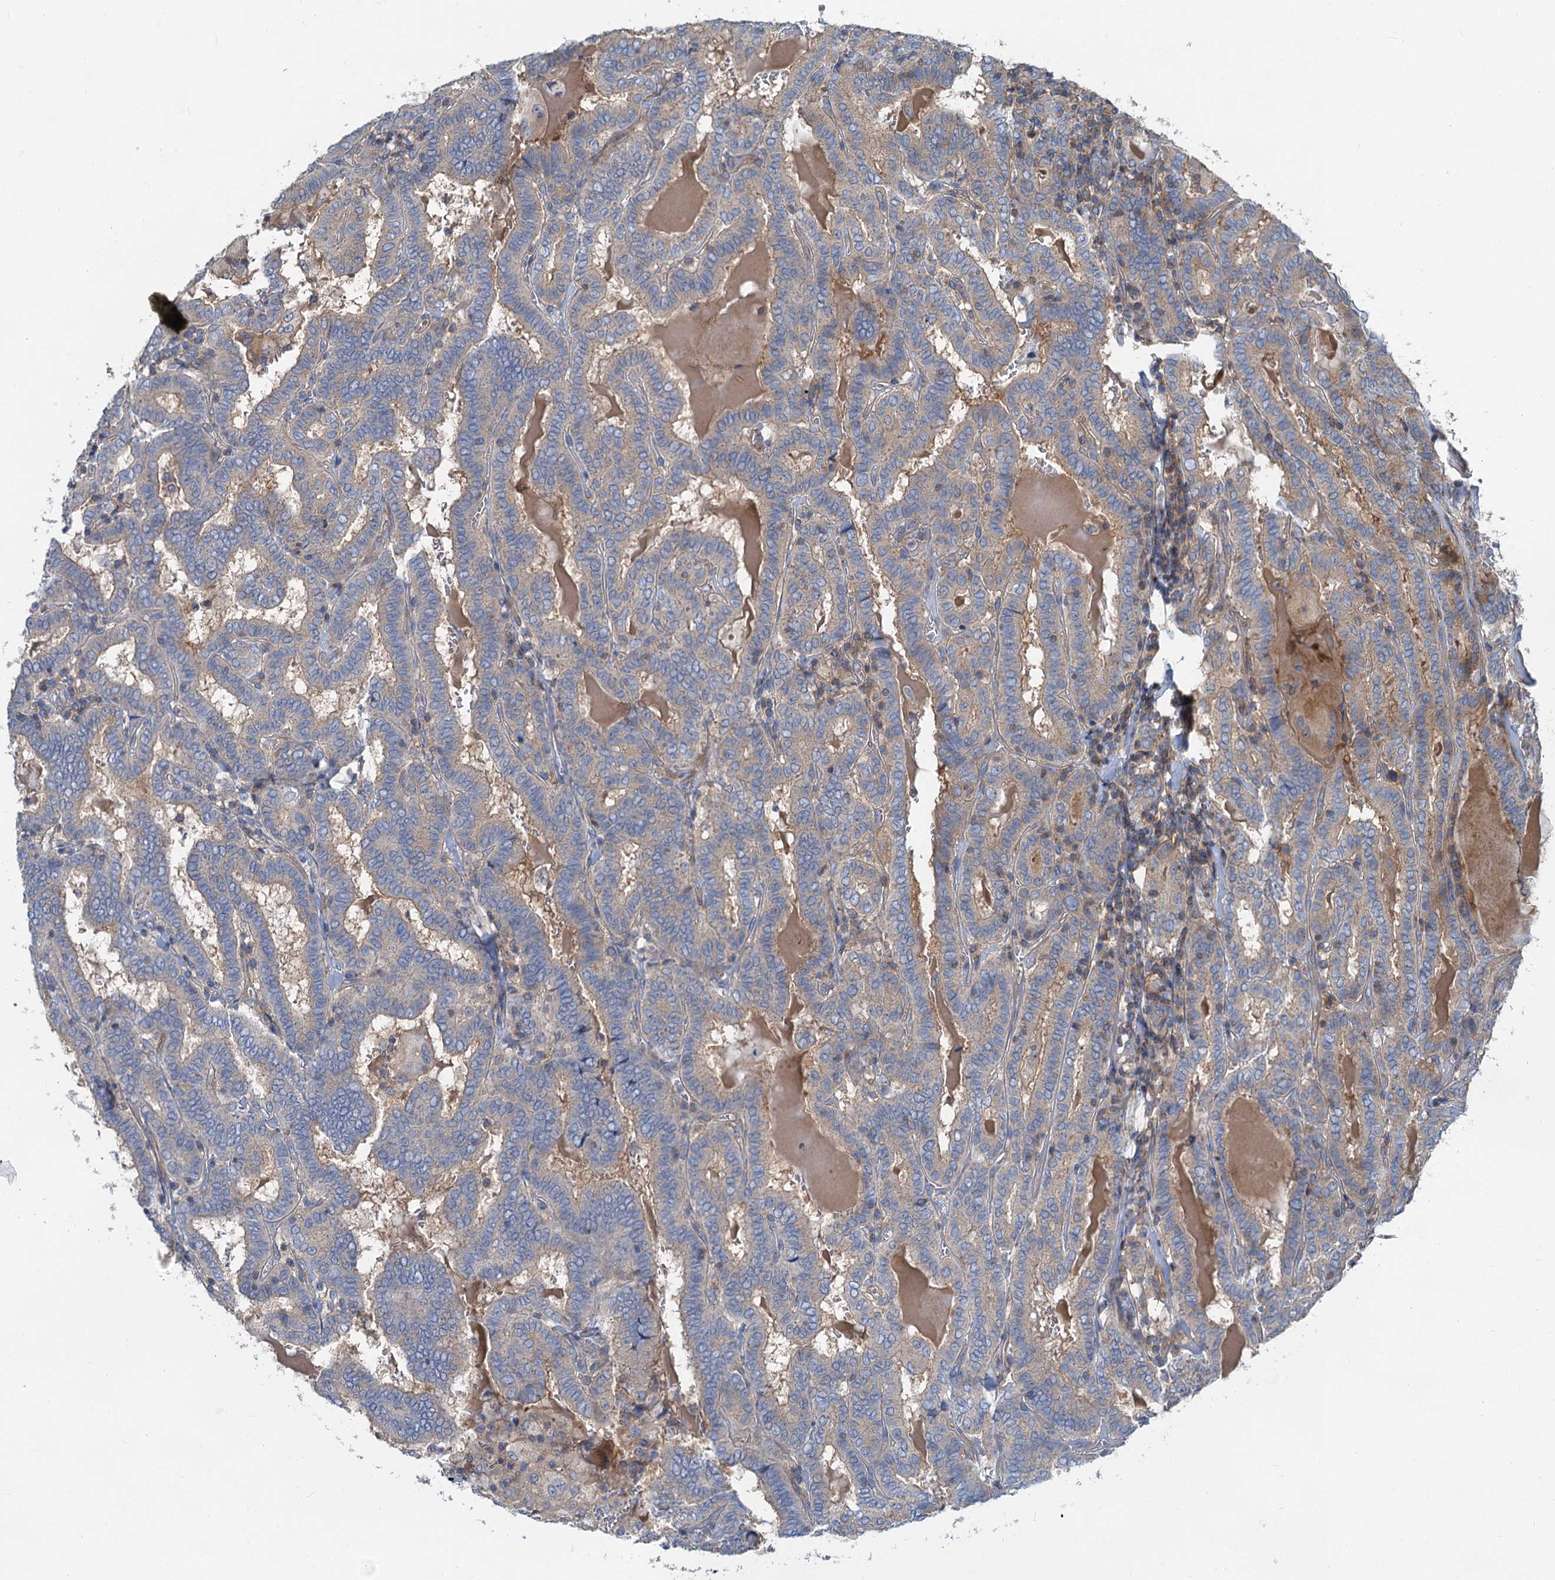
{"staining": {"intensity": "negative", "quantity": "none", "location": "none"}, "tissue": "thyroid cancer", "cell_type": "Tumor cells", "image_type": "cancer", "snomed": [{"axis": "morphology", "description": "Papillary adenocarcinoma, NOS"}, {"axis": "topography", "description": "Thyroid gland"}], "caption": "An image of human thyroid cancer is negative for staining in tumor cells. Nuclei are stained in blue.", "gene": "ANKRD26", "patient": {"sex": "female", "age": 72}}